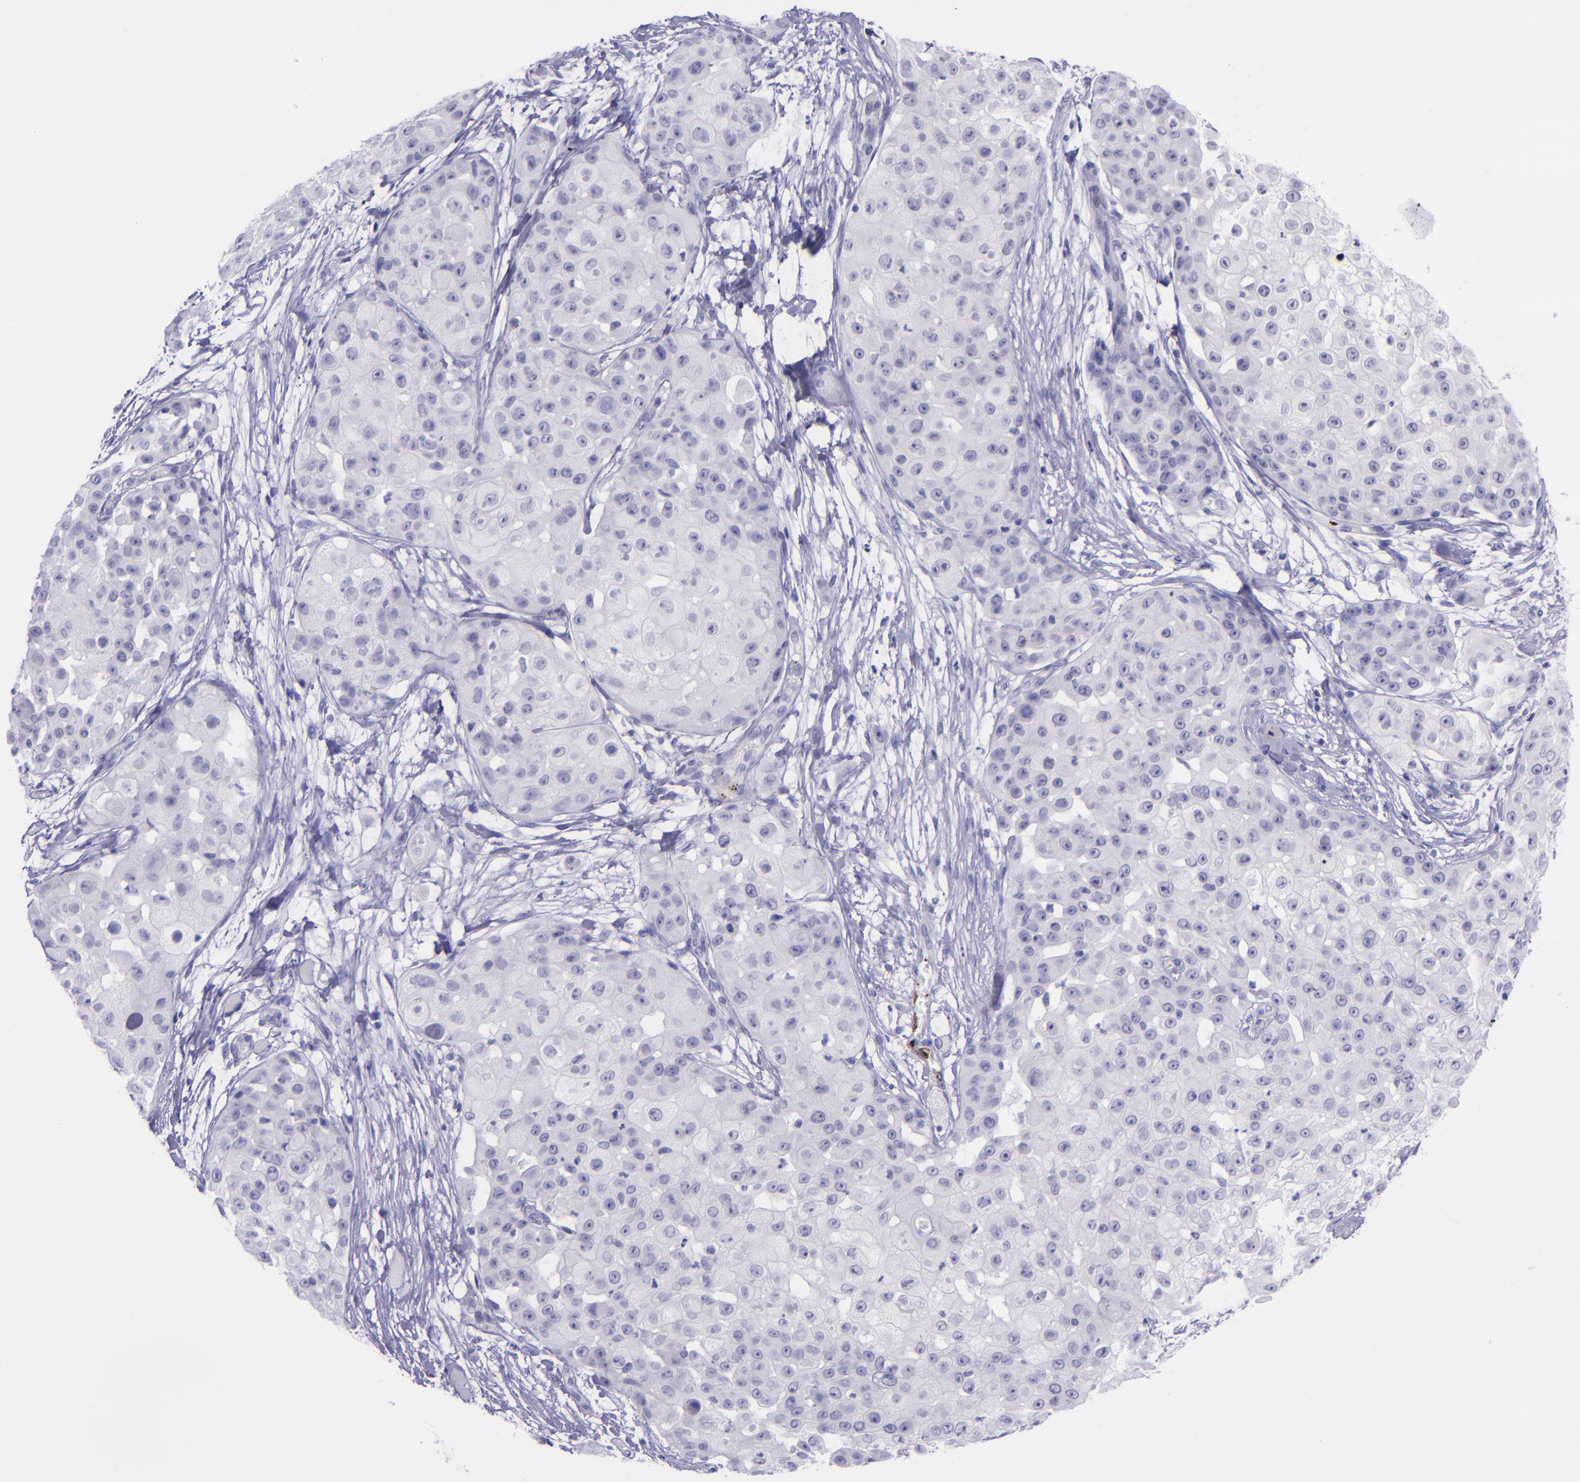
{"staining": {"intensity": "negative", "quantity": "none", "location": "none"}, "tissue": "skin cancer", "cell_type": "Tumor cells", "image_type": "cancer", "snomed": [{"axis": "morphology", "description": "Squamous cell carcinoma, NOS"}, {"axis": "topography", "description": "Skin"}], "caption": "Immunohistochemistry of human skin cancer displays no staining in tumor cells.", "gene": "SELE", "patient": {"sex": "female", "age": 57}}